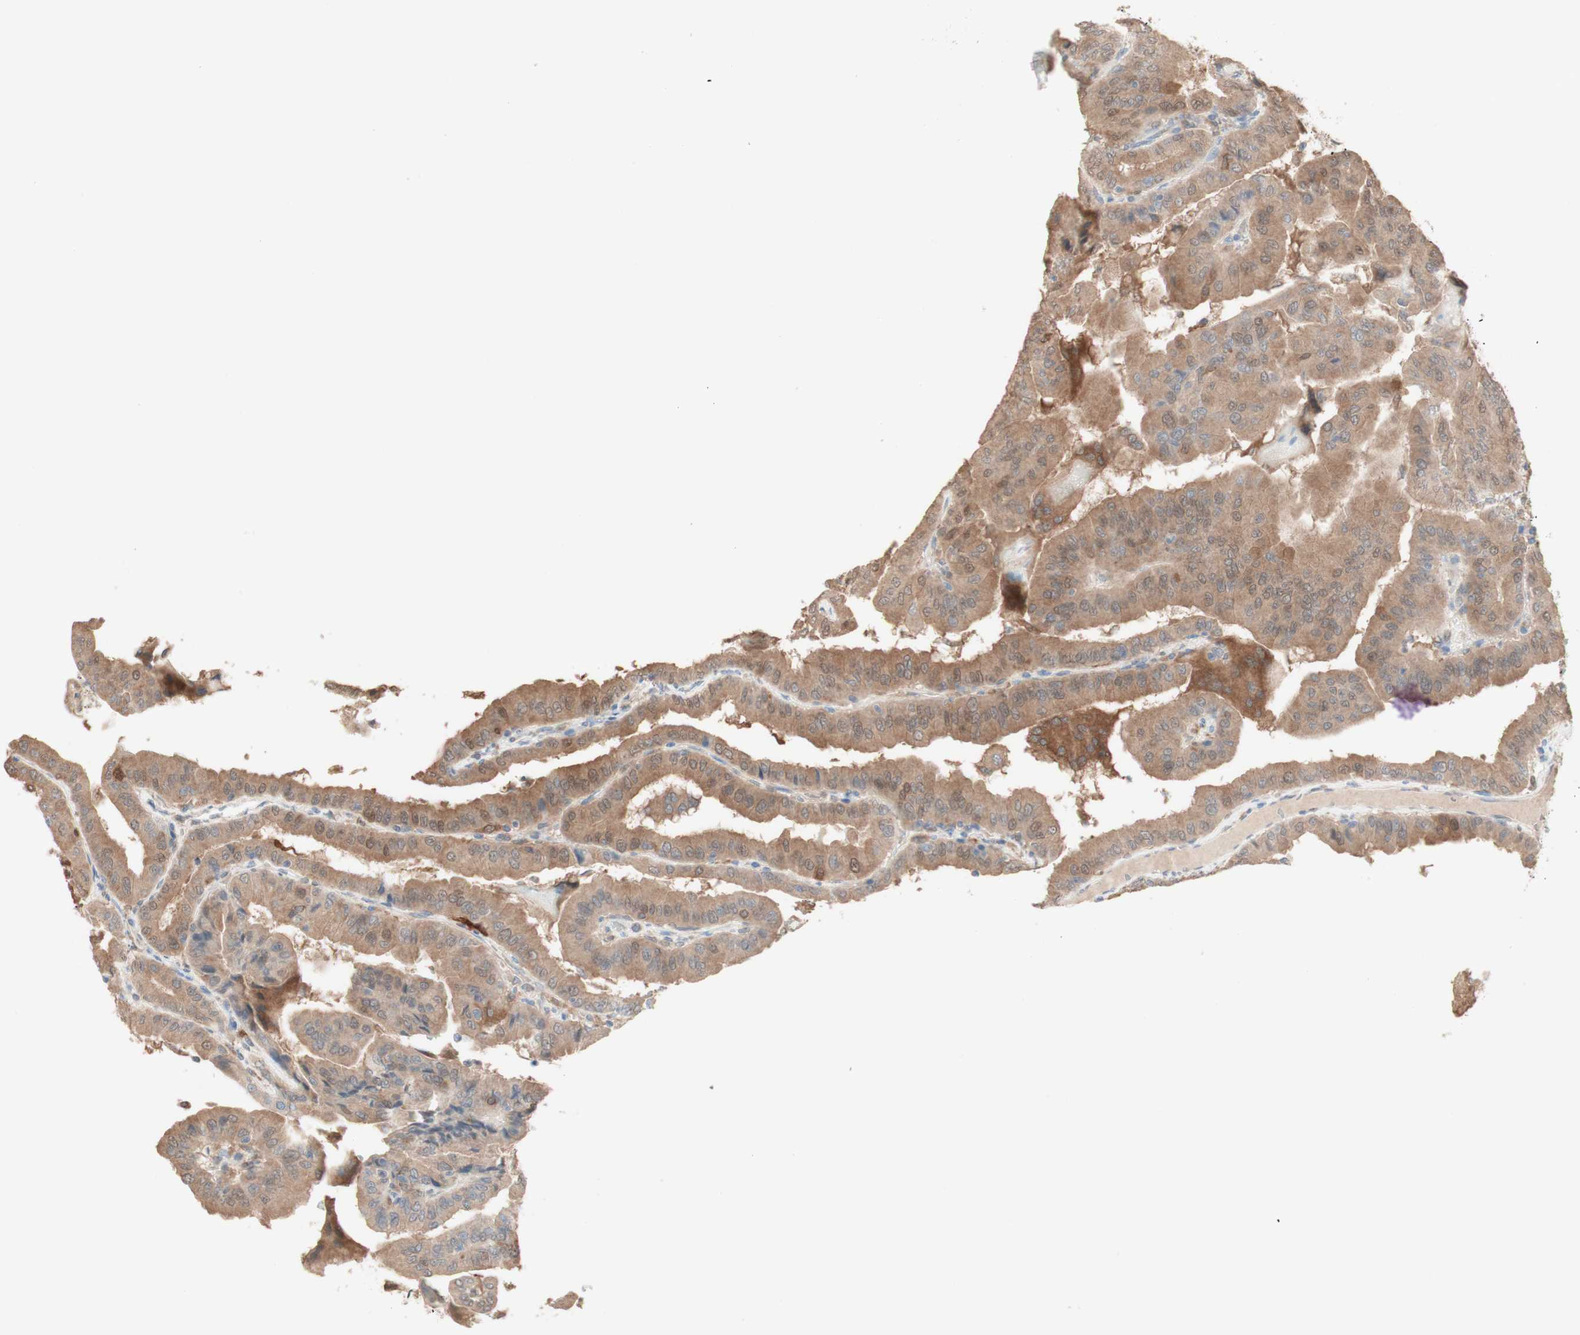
{"staining": {"intensity": "moderate", "quantity": ">75%", "location": "cytoplasmic/membranous"}, "tissue": "thyroid cancer", "cell_type": "Tumor cells", "image_type": "cancer", "snomed": [{"axis": "morphology", "description": "Papillary adenocarcinoma, NOS"}, {"axis": "topography", "description": "Thyroid gland"}], "caption": "Thyroid cancer (papillary adenocarcinoma) stained with a brown dye shows moderate cytoplasmic/membranous positive positivity in about >75% of tumor cells.", "gene": "COMT", "patient": {"sex": "male", "age": 33}}